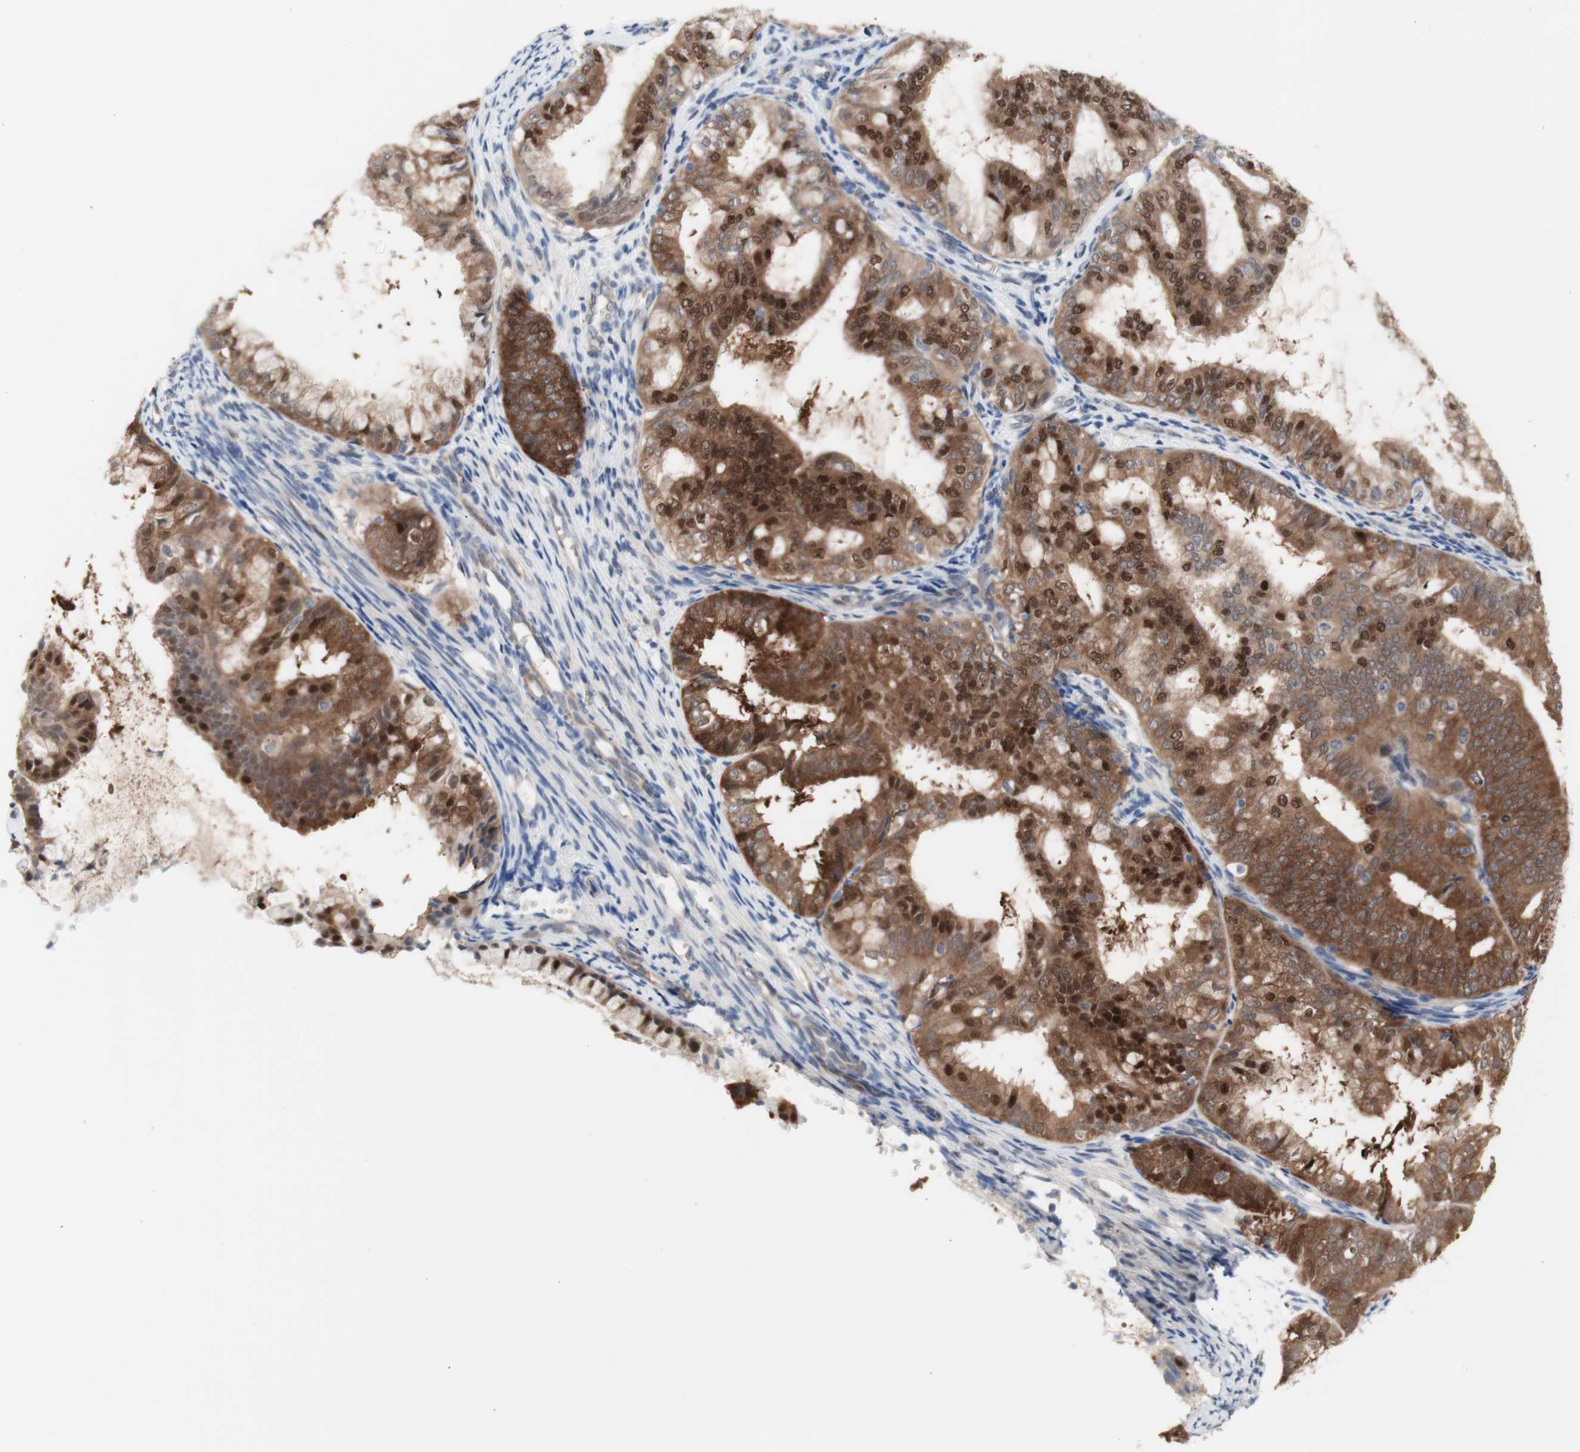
{"staining": {"intensity": "strong", "quantity": ">75%", "location": "cytoplasmic/membranous,nuclear"}, "tissue": "endometrial cancer", "cell_type": "Tumor cells", "image_type": "cancer", "snomed": [{"axis": "morphology", "description": "Adenocarcinoma, NOS"}, {"axis": "topography", "description": "Endometrium"}], "caption": "This is an image of IHC staining of endometrial cancer, which shows strong expression in the cytoplasmic/membranous and nuclear of tumor cells.", "gene": "PRMT5", "patient": {"sex": "female", "age": 63}}